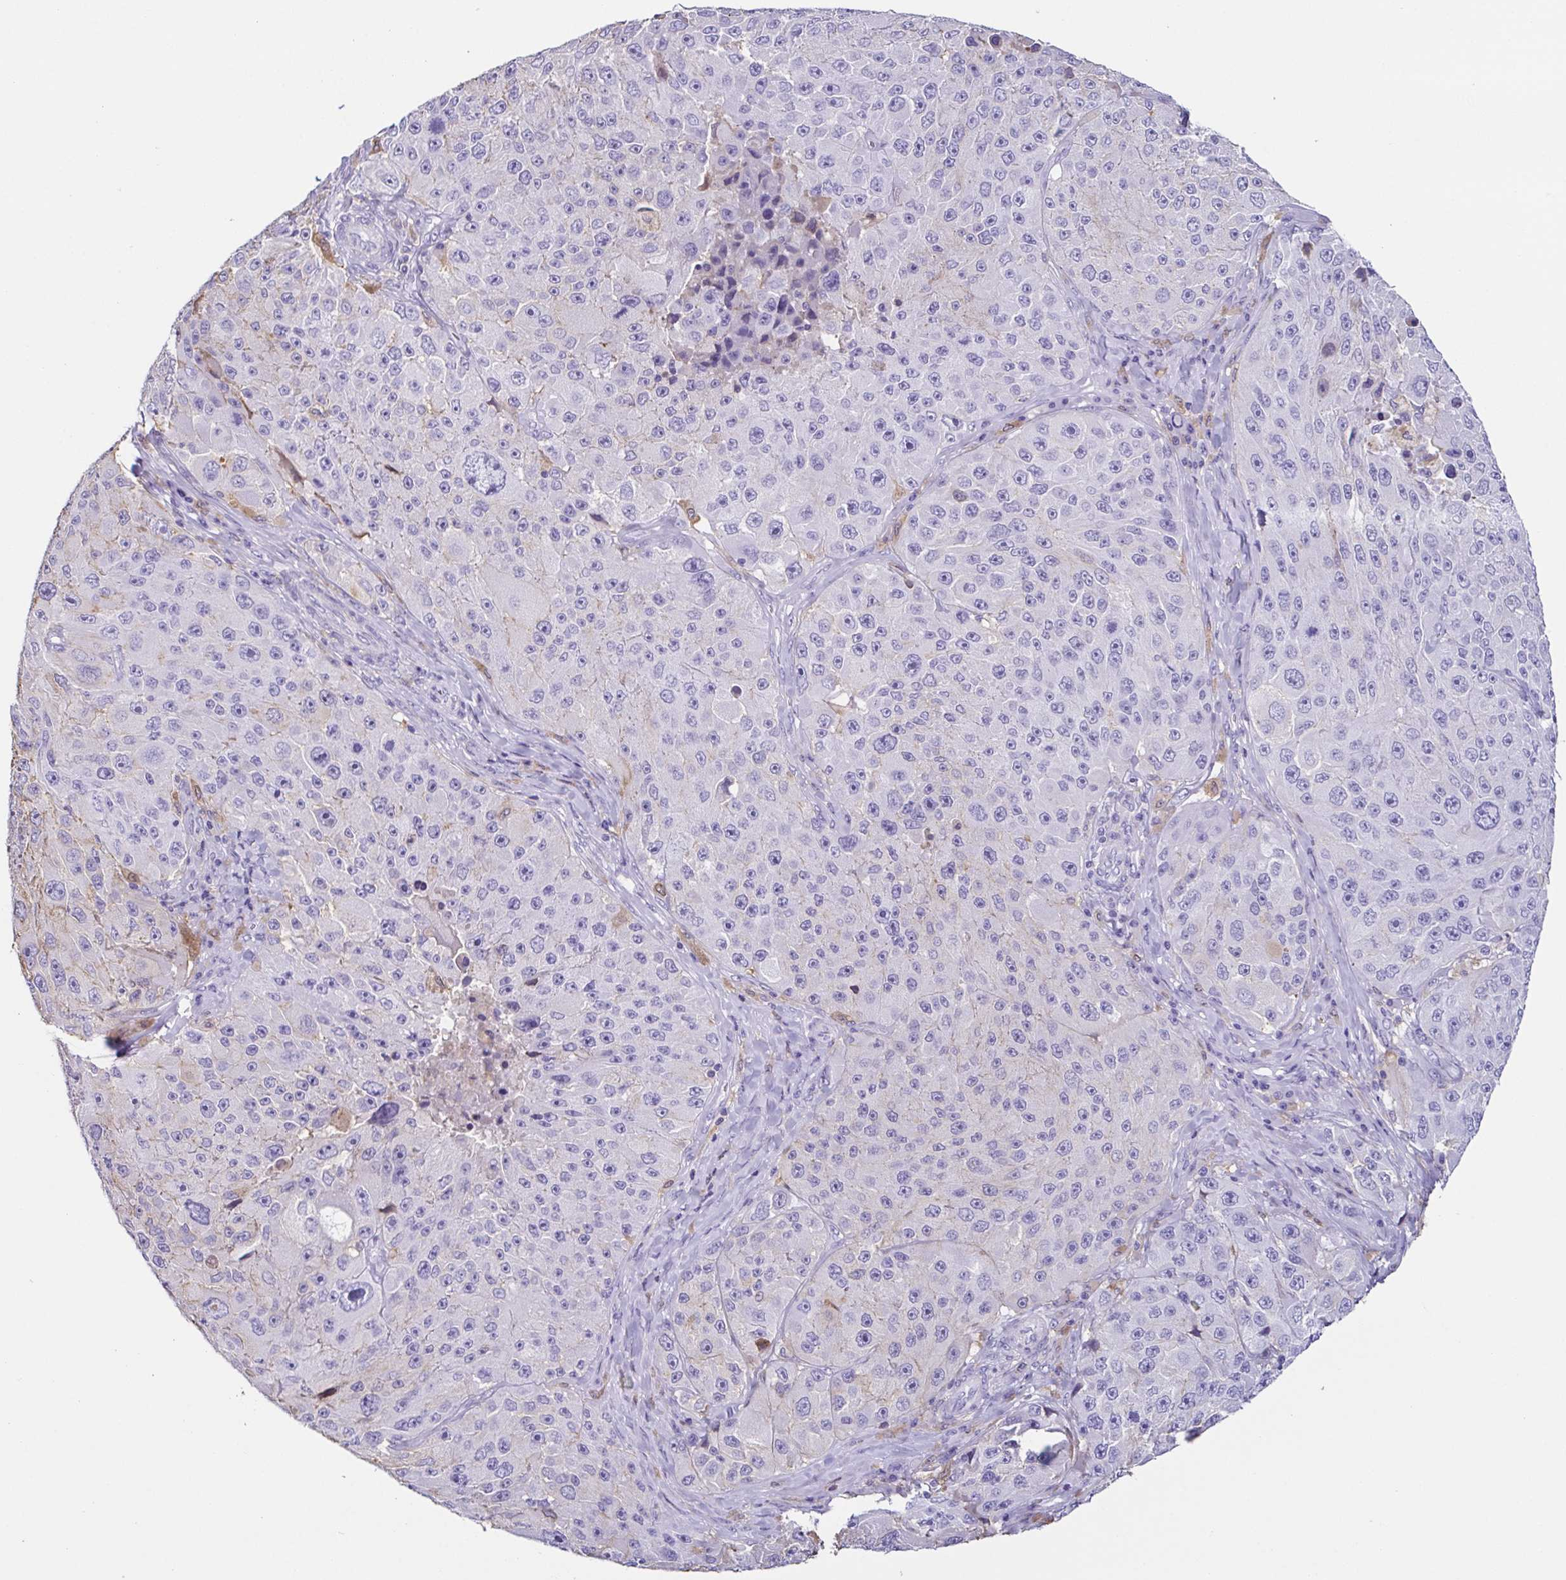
{"staining": {"intensity": "negative", "quantity": "none", "location": "none"}, "tissue": "melanoma", "cell_type": "Tumor cells", "image_type": "cancer", "snomed": [{"axis": "morphology", "description": "Malignant melanoma, Metastatic site"}, {"axis": "topography", "description": "Lymph node"}], "caption": "Immunohistochemistry (IHC) of human melanoma reveals no expression in tumor cells. Brightfield microscopy of immunohistochemistry stained with DAB (3,3'-diaminobenzidine) (brown) and hematoxylin (blue), captured at high magnification.", "gene": "ANXA10", "patient": {"sex": "male", "age": 62}}